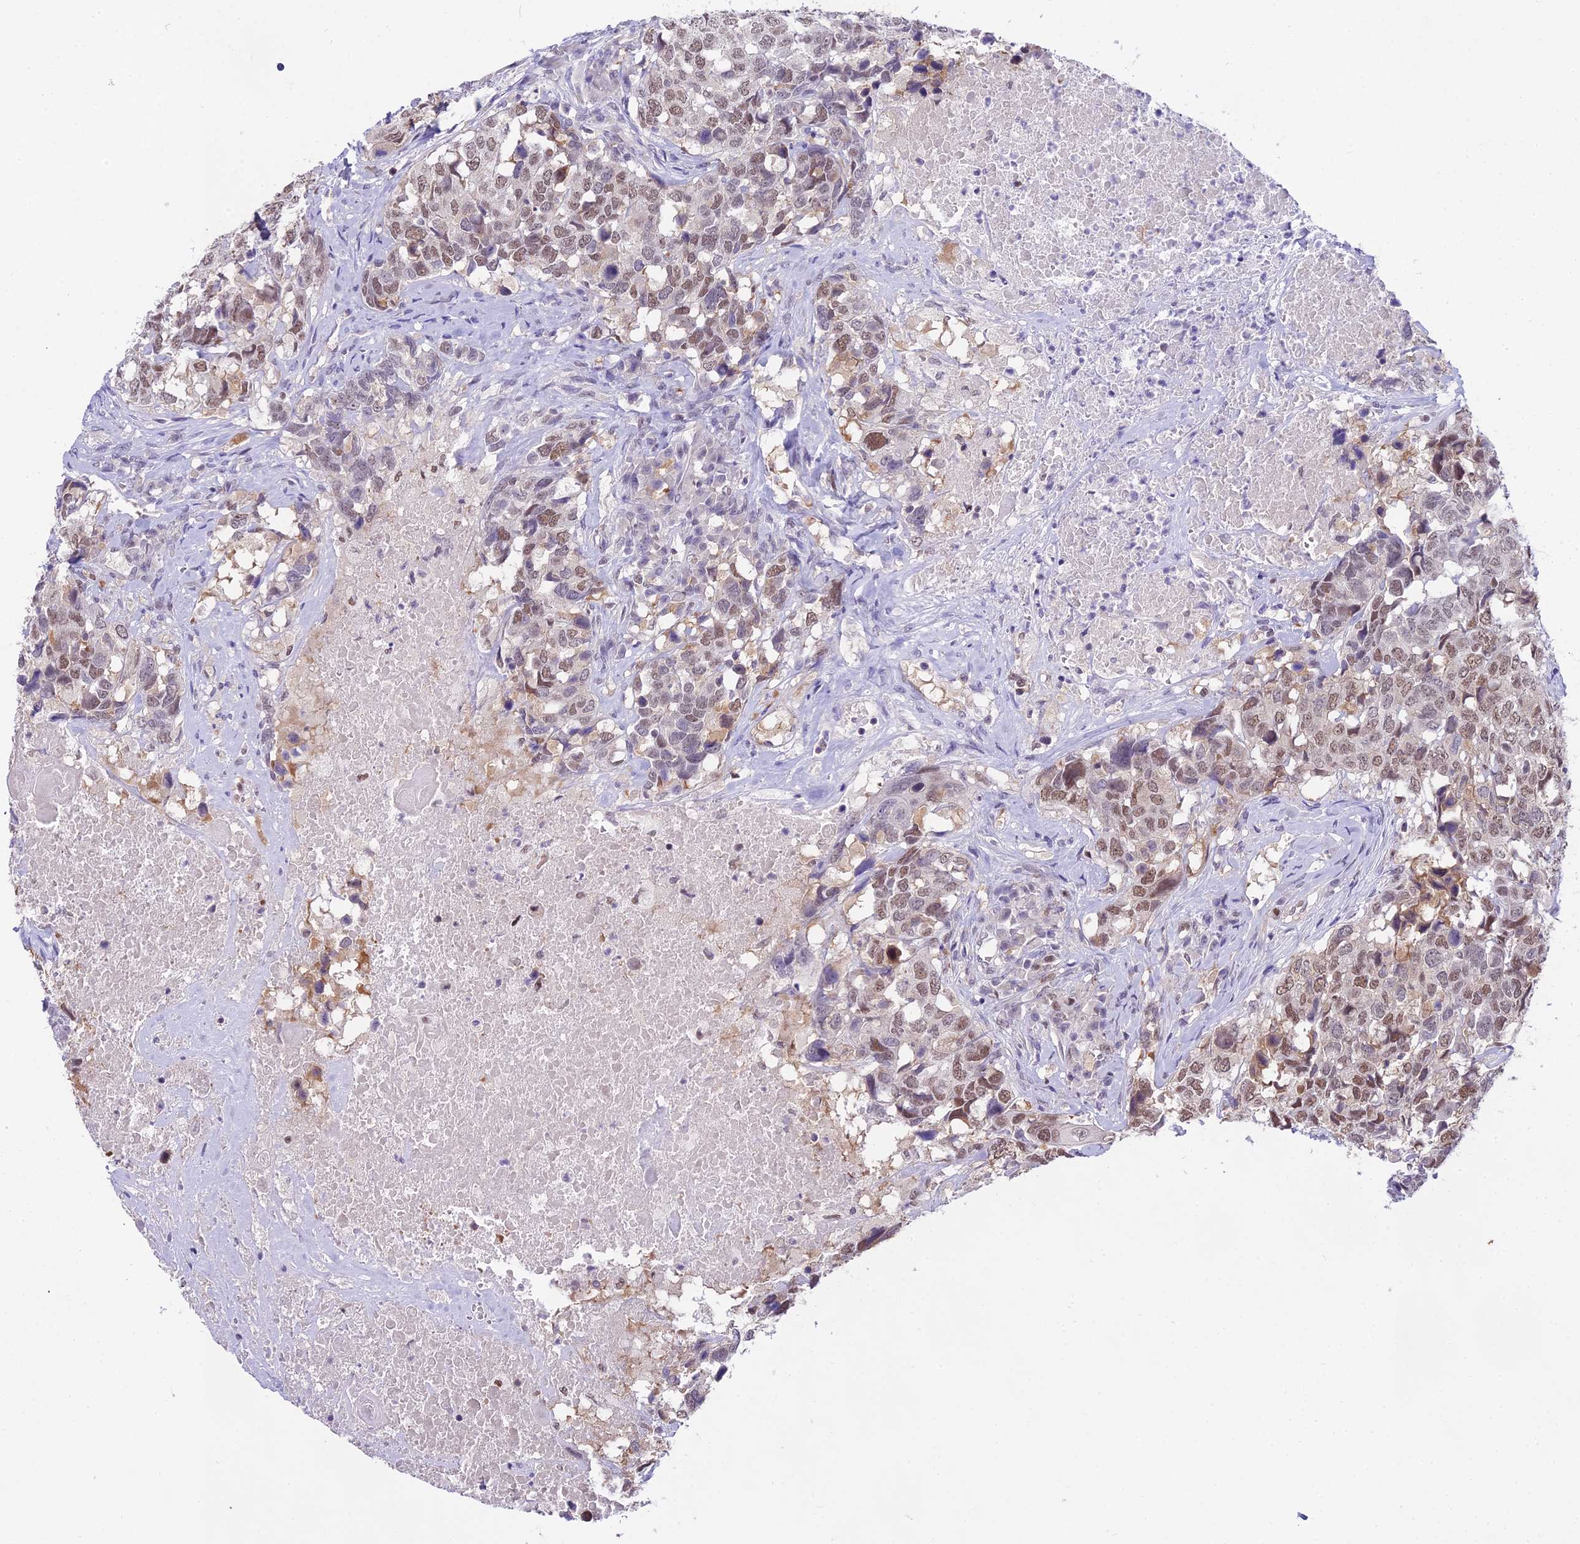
{"staining": {"intensity": "moderate", "quantity": "25%-75%", "location": "nuclear"}, "tissue": "head and neck cancer", "cell_type": "Tumor cells", "image_type": "cancer", "snomed": [{"axis": "morphology", "description": "Squamous cell carcinoma, NOS"}, {"axis": "topography", "description": "Head-Neck"}], "caption": "Immunohistochemical staining of squamous cell carcinoma (head and neck) reveals medium levels of moderate nuclear protein staining in approximately 25%-75% of tumor cells.", "gene": "MAT2A", "patient": {"sex": "male", "age": 66}}